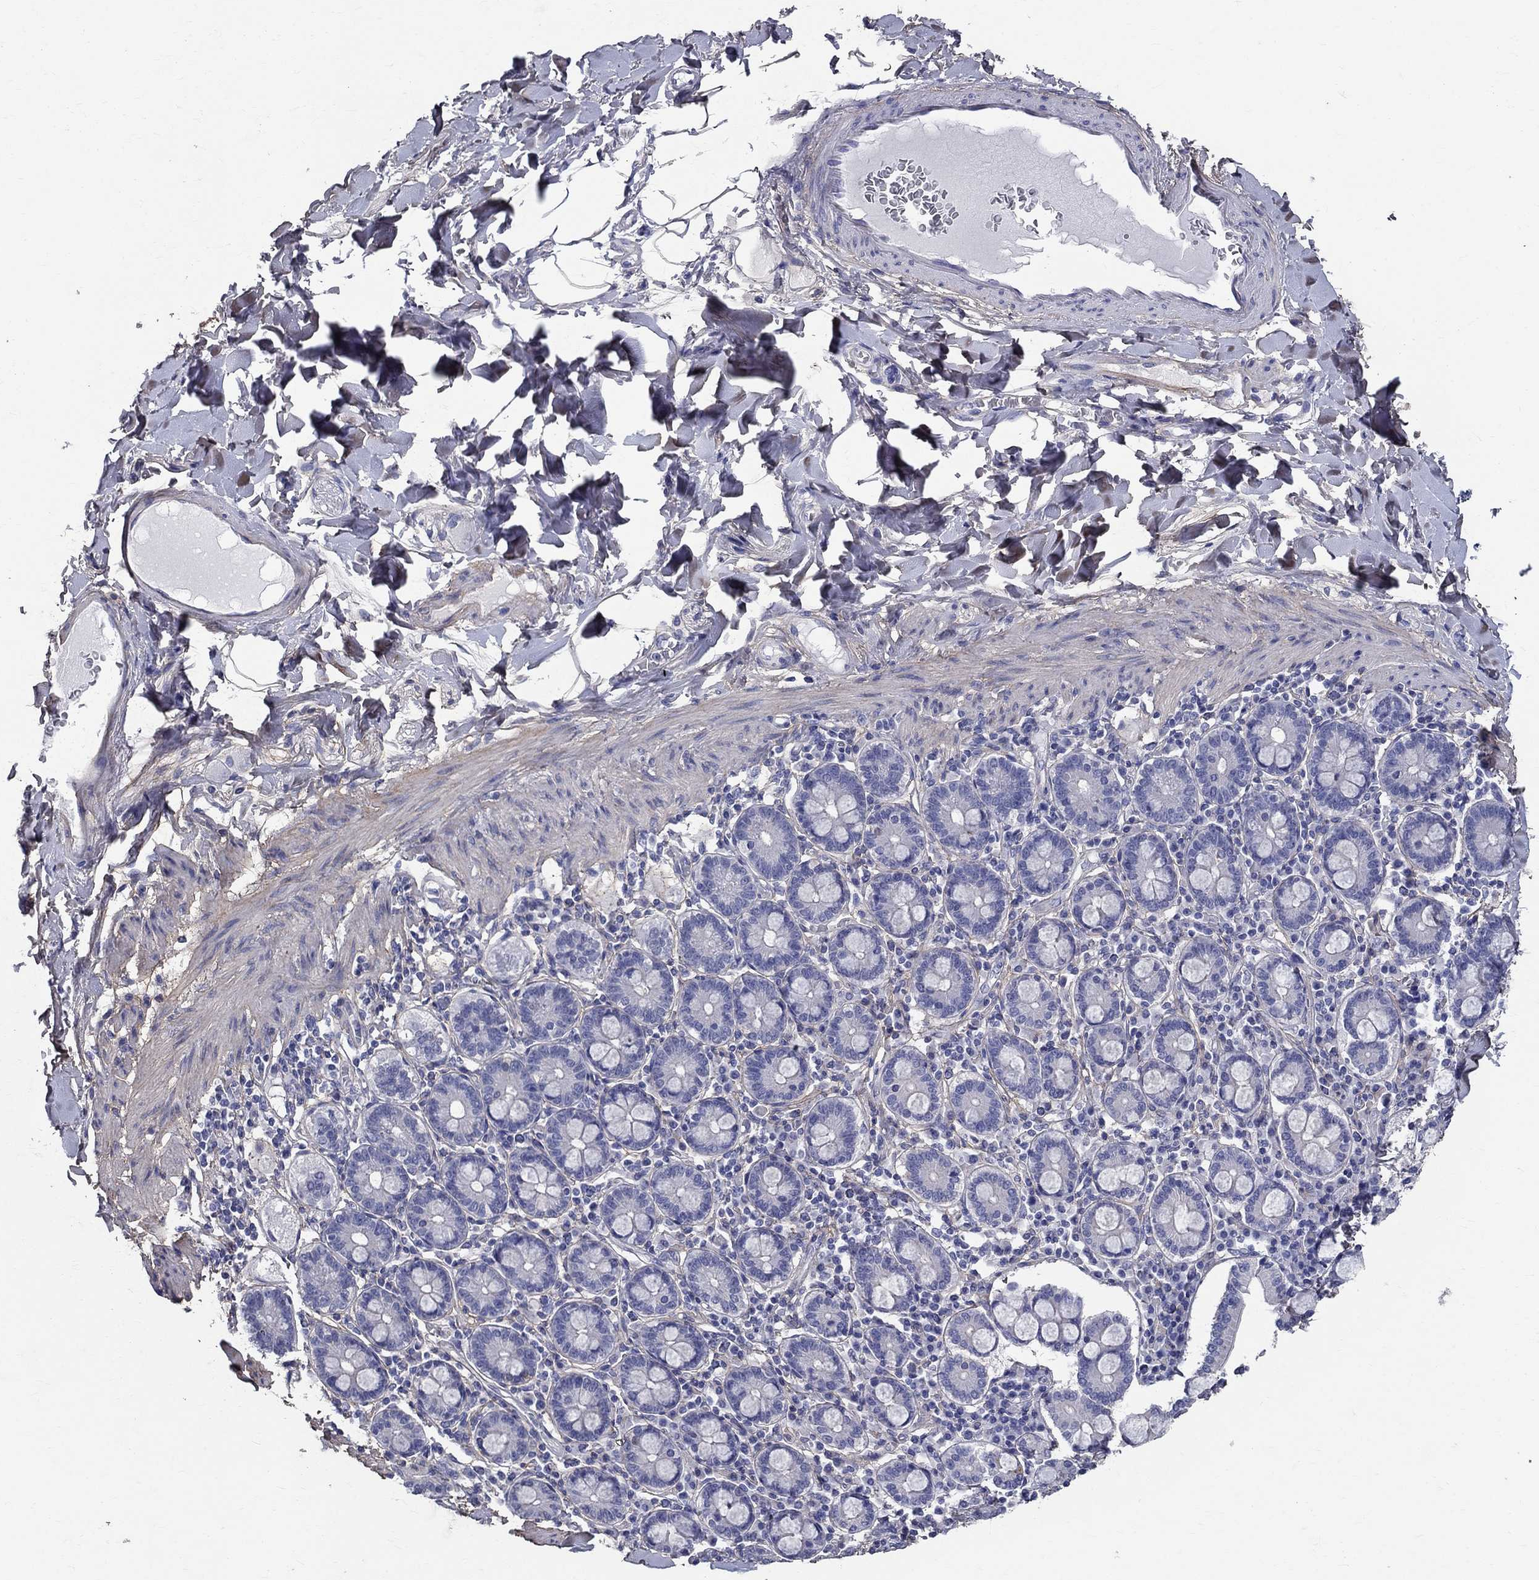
{"staining": {"intensity": "negative", "quantity": "none", "location": "none"}, "tissue": "adipose tissue", "cell_type": "Adipocytes", "image_type": "normal", "snomed": [{"axis": "morphology", "description": "Normal tissue, NOS"}, {"axis": "topography", "description": "Smooth muscle"}, {"axis": "topography", "description": "Duodenum"}, {"axis": "topography", "description": "Peripheral nerve tissue"}], "caption": "Micrograph shows no significant protein positivity in adipocytes of normal adipose tissue.", "gene": "ANXA10", "patient": {"sex": "female", "age": 61}}